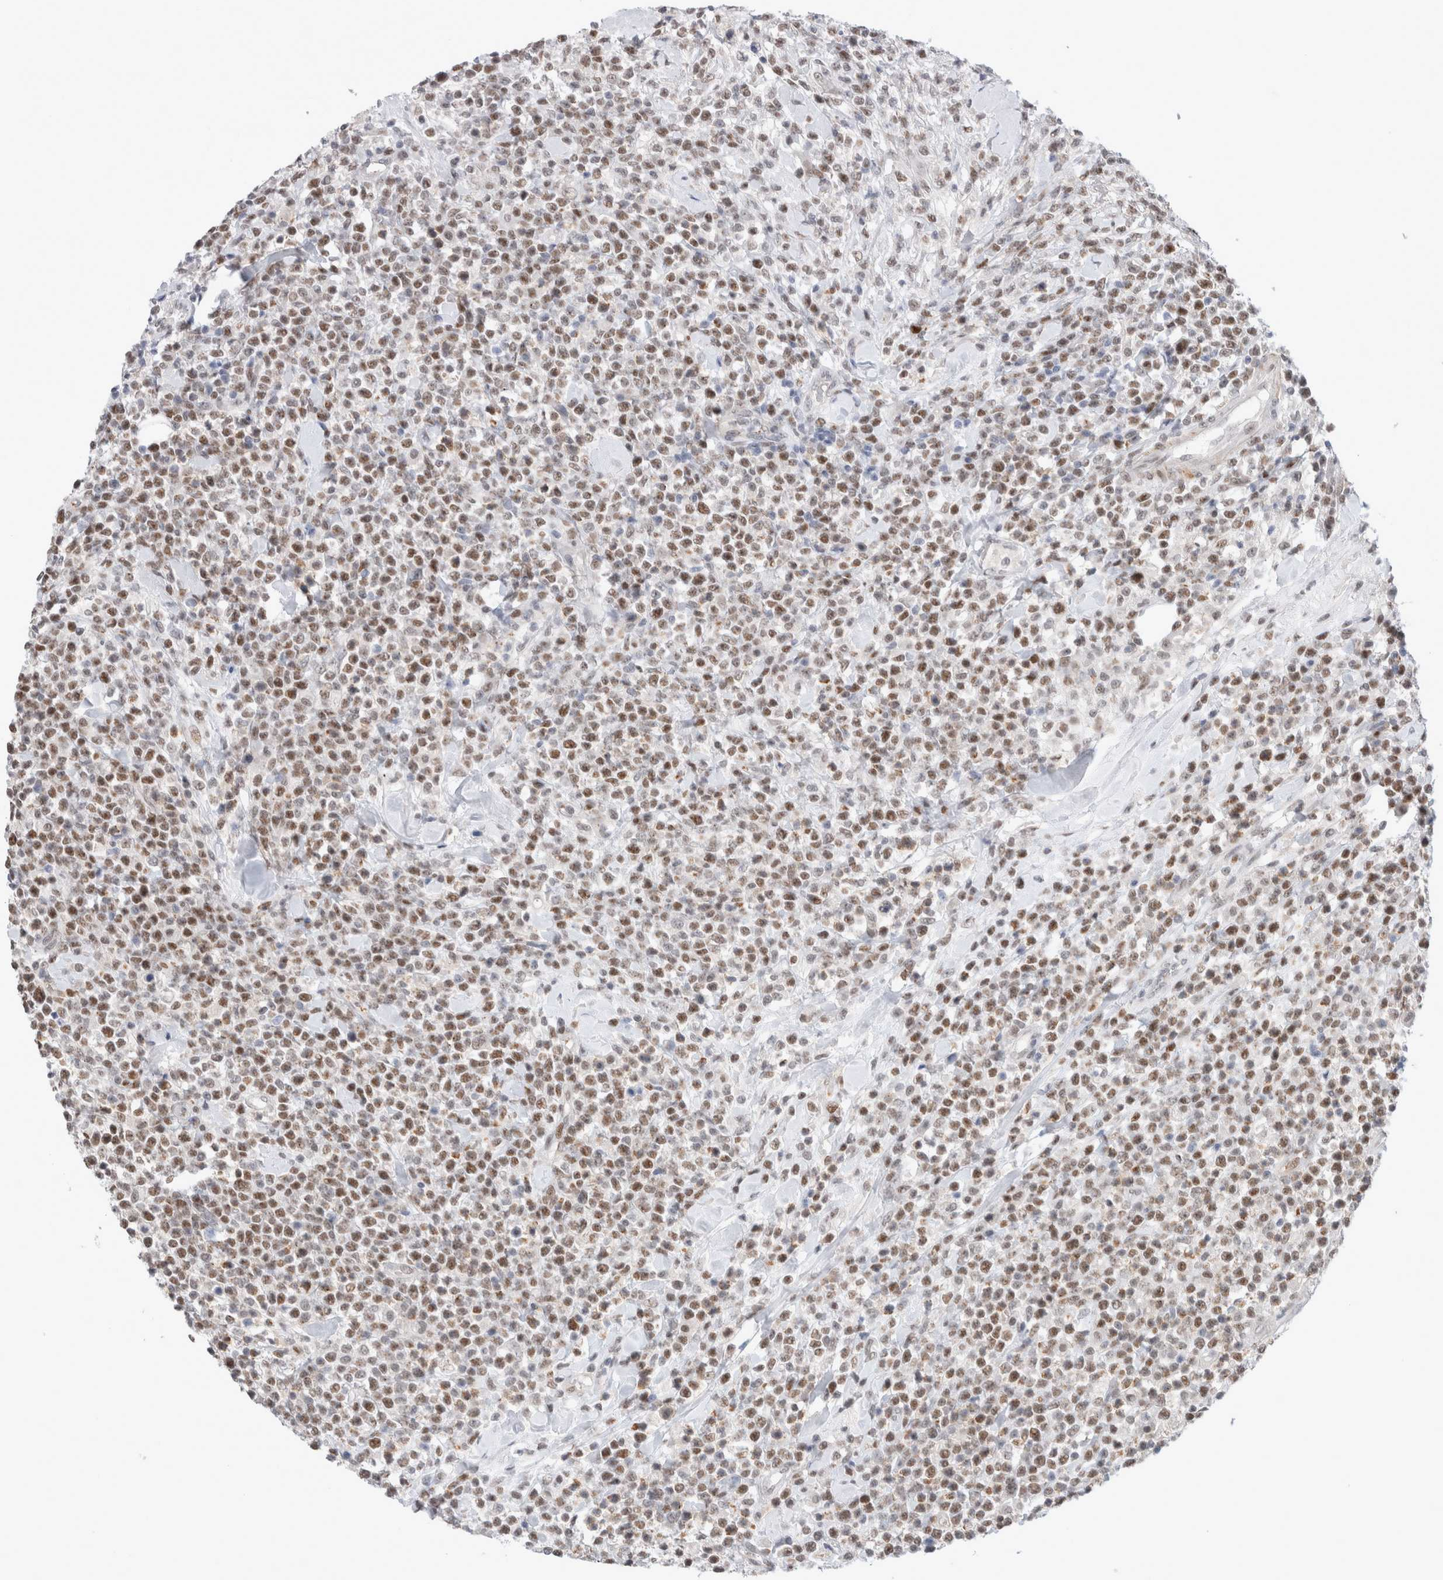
{"staining": {"intensity": "moderate", "quantity": ">75%", "location": "nuclear"}, "tissue": "lymphoma", "cell_type": "Tumor cells", "image_type": "cancer", "snomed": [{"axis": "morphology", "description": "Malignant lymphoma, non-Hodgkin's type, High grade"}, {"axis": "topography", "description": "Colon"}], "caption": "An immunohistochemistry photomicrograph of tumor tissue is shown. Protein staining in brown highlights moderate nuclear positivity in lymphoma within tumor cells. The protein of interest is shown in brown color, while the nuclei are stained blue.", "gene": "KNL1", "patient": {"sex": "female", "age": 53}}